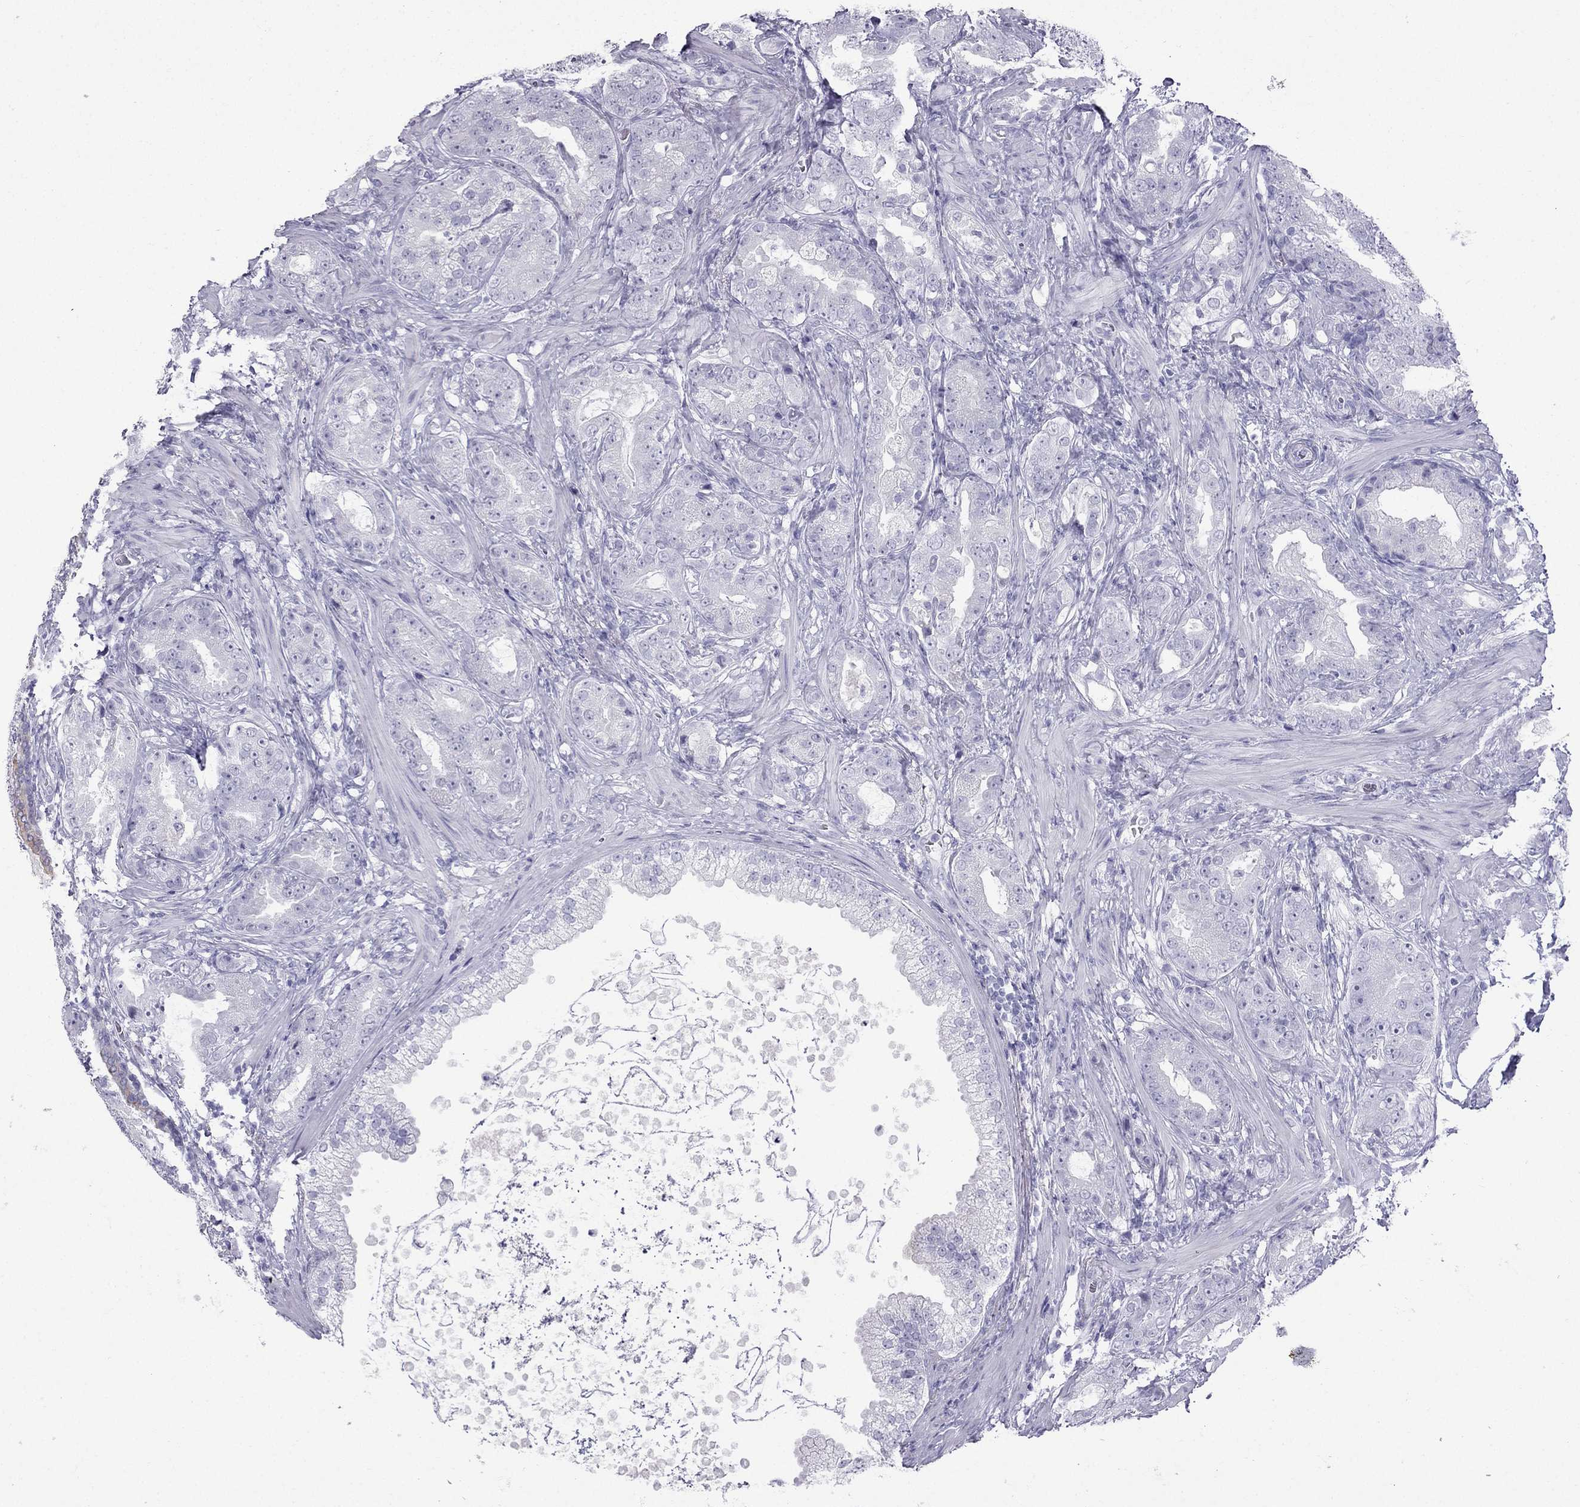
{"staining": {"intensity": "negative", "quantity": "none", "location": "none"}, "tissue": "prostate cancer", "cell_type": "Tumor cells", "image_type": "cancer", "snomed": [{"axis": "morphology", "description": "Adenocarcinoma, NOS"}, {"axis": "topography", "description": "Prostate"}], "caption": "Tumor cells are negative for brown protein staining in prostate cancer (adenocarcinoma). (Immunohistochemistry, brightfield microscopy, high magnification).", "gene": "GJA8", "patient": {"sex": "male", "age": 57}}